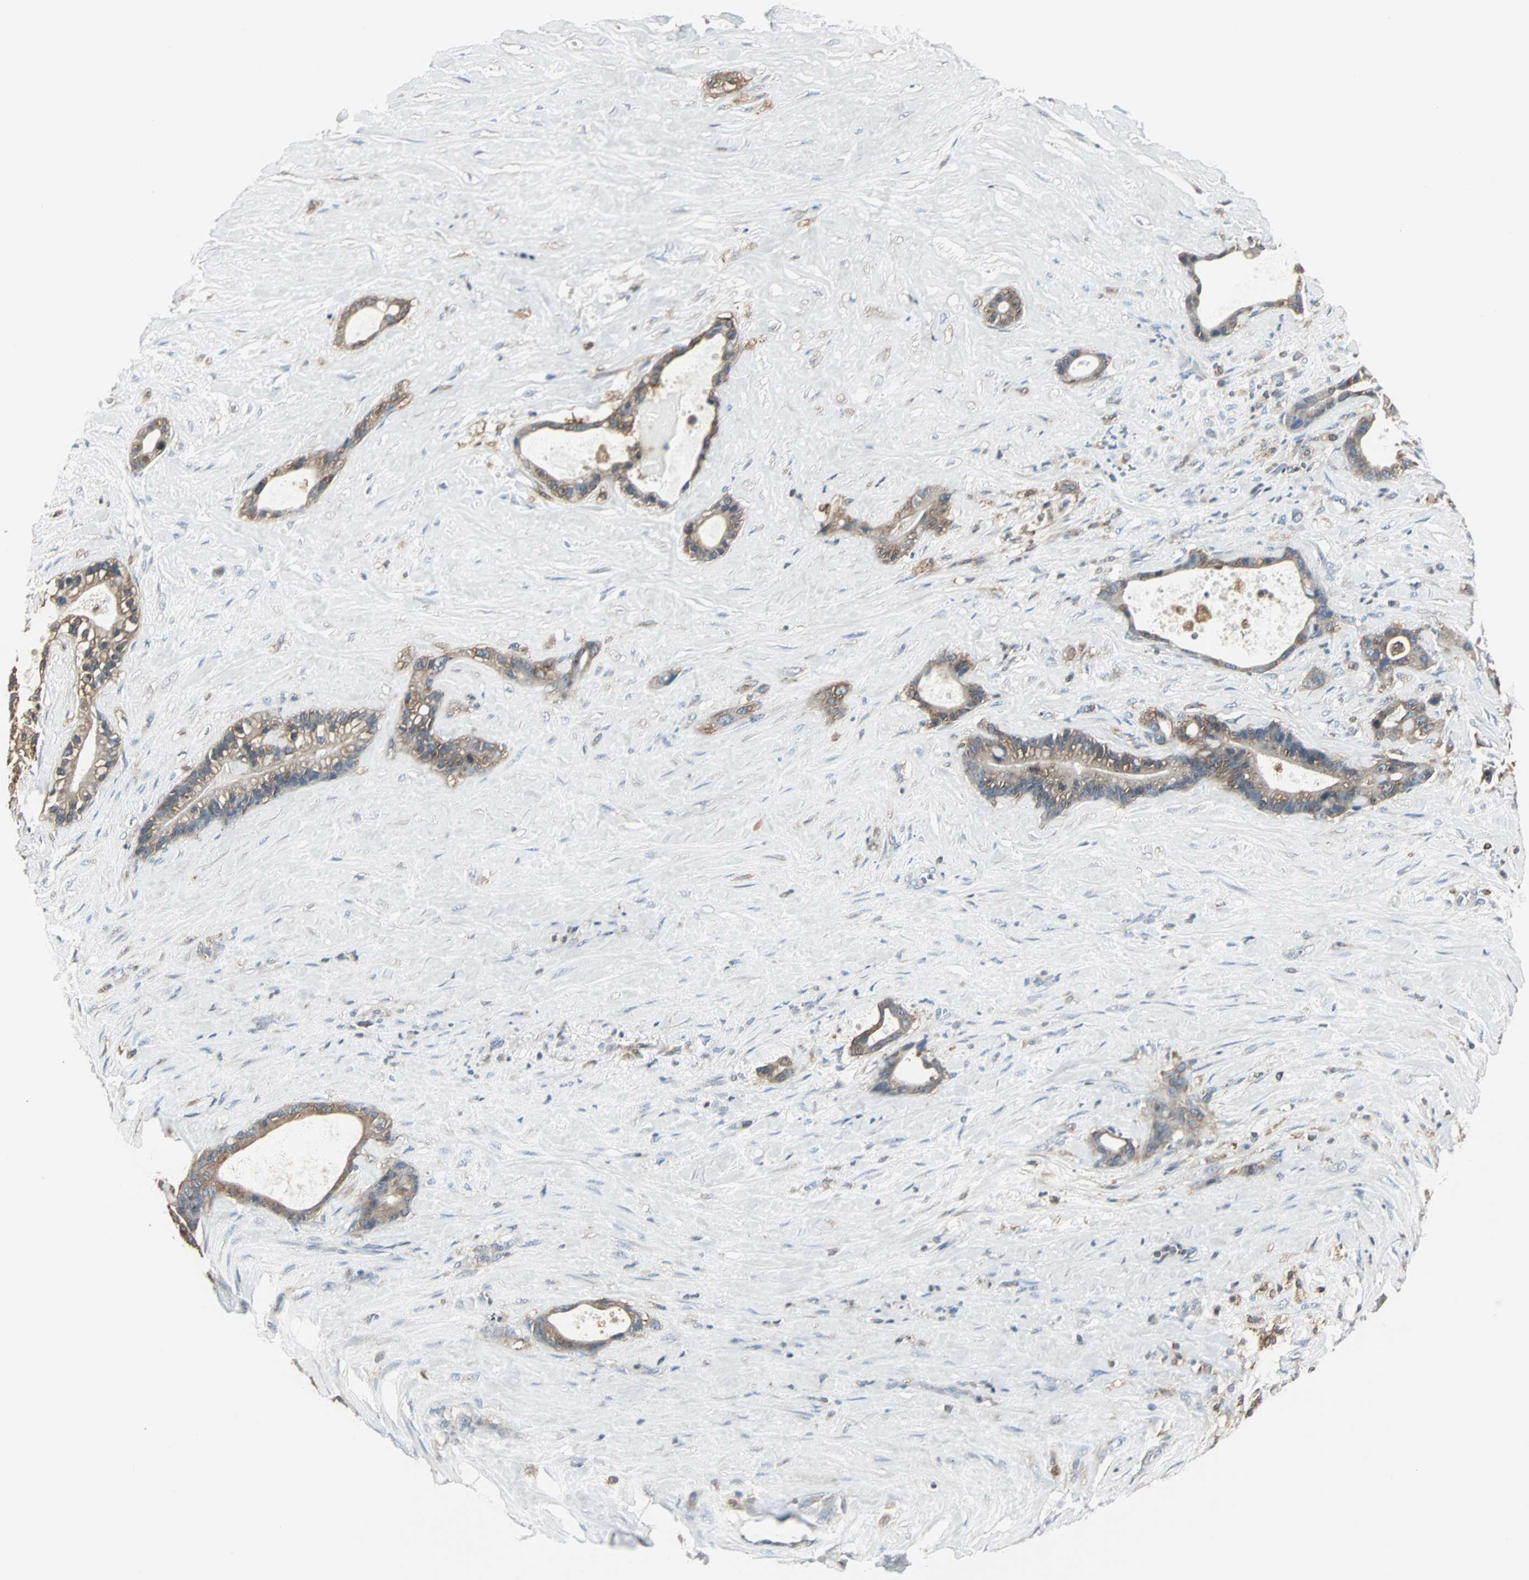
{"staining": {"intensity": "moderate", "quantity": ">75%", "location": "cytoplasmic/membranous"}, "tissue": "liver cancer", "cell_type": "Tumor cells", "image_type": "cancer", "snomed": [{"axis": "morphology", "description": "Cholangiocarcinoma"}, {"axis": "topography", "description": "Liver"}], "caption": "A histopathology image of cholangiocarcinoma (liver) stained for a protein displays moderate cytoplasmic/membranous brown staining in tumor cells.", "gene": "LRRFIP1", "patient": {"sex": "female", "age": 55}}